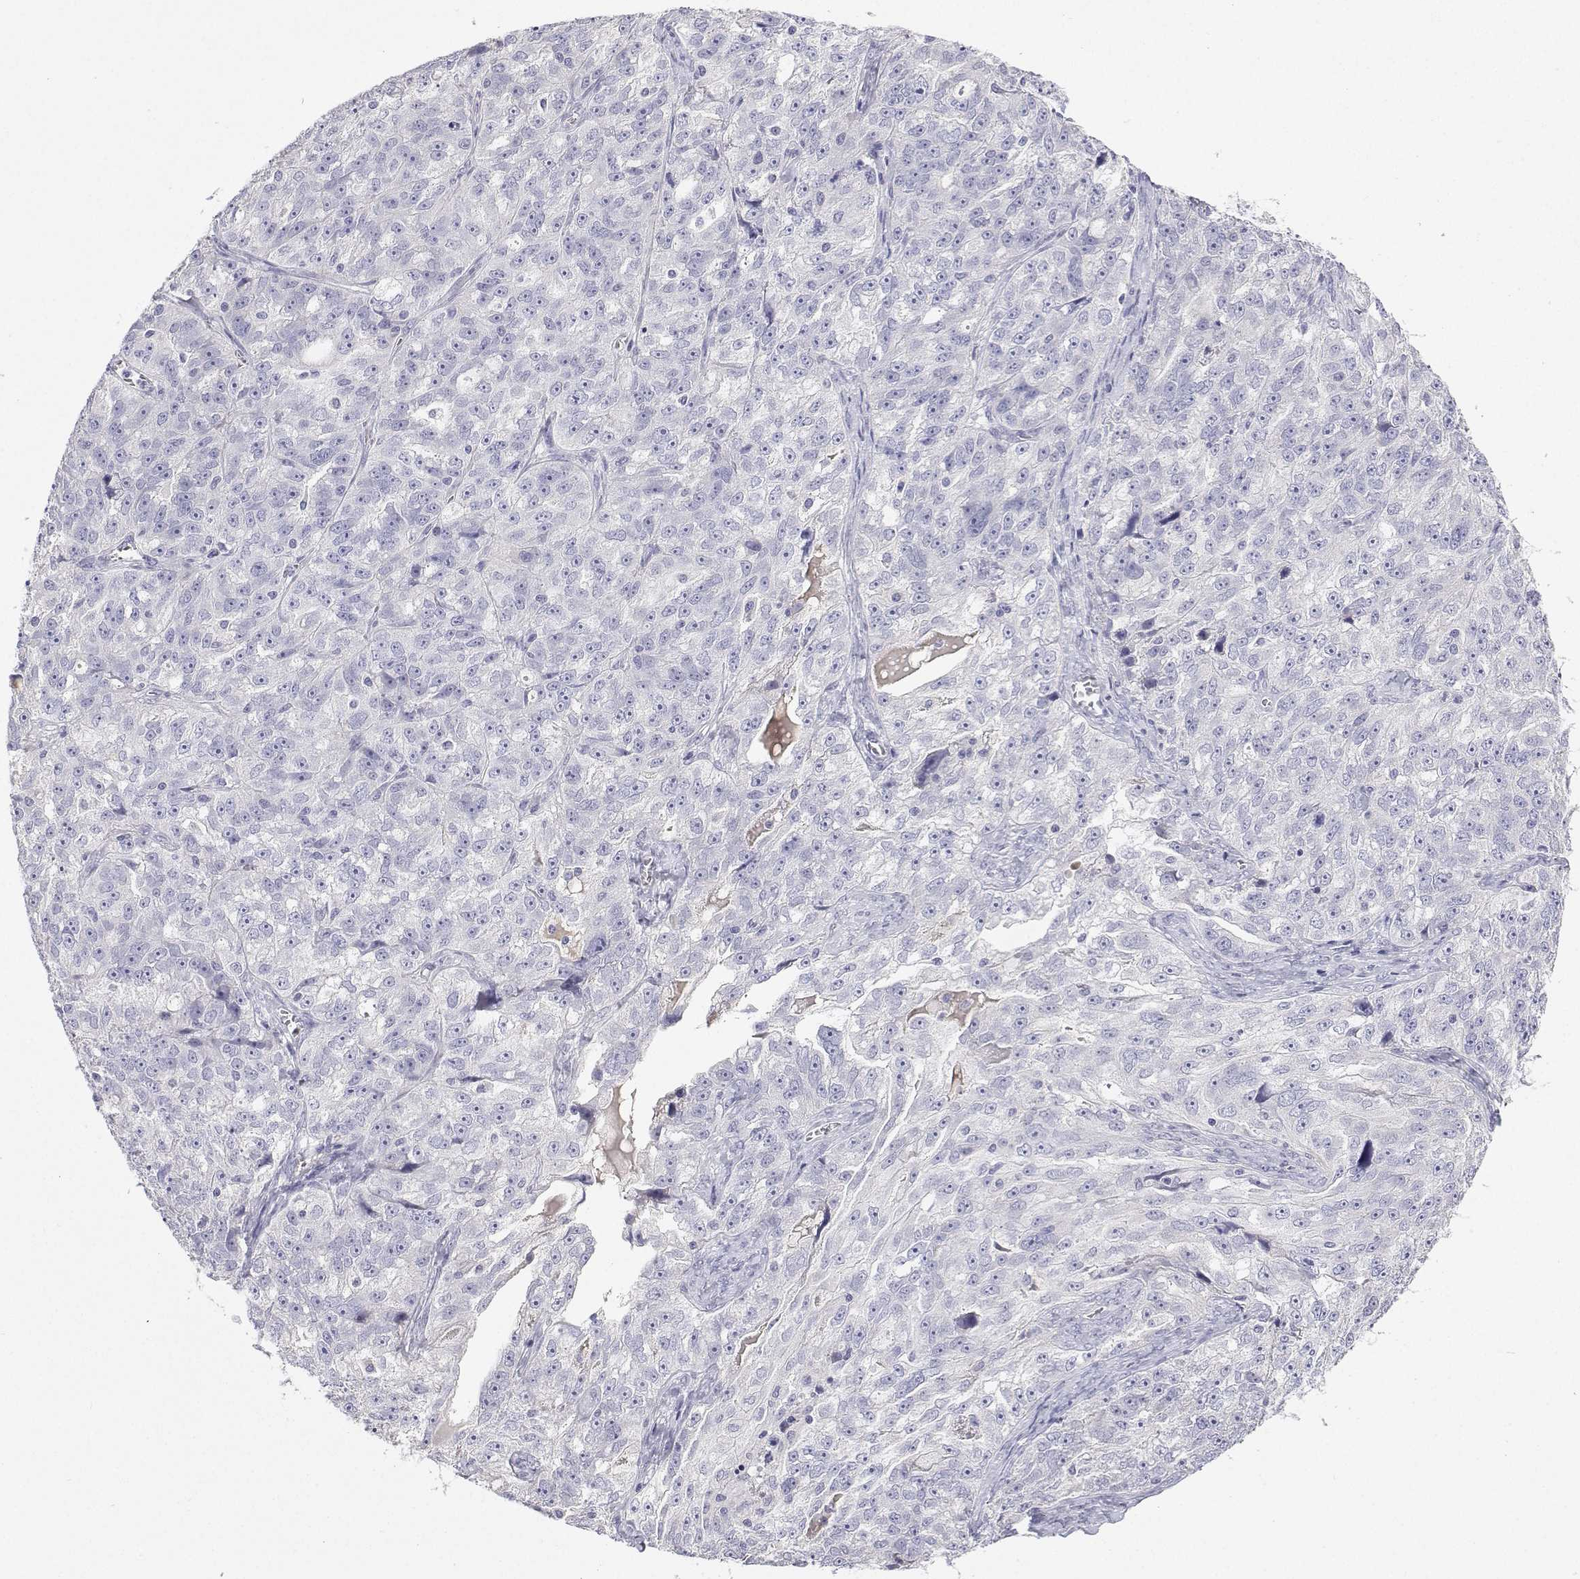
{"staining": {"intensity": "negative", "quantity": "none", "location": "none"}, "tissue": "ovarian cancer", "cell_type": "Tumor cells", "image_type": "cancer", "snomed": [{"axis": "morphology", "description": "Cystadenocarcinoma, serous, NOS"}, {"axis": "topography", "description": "Ovary"}], "caption": "Human ovarian serous cystadenocarcinoma stained for a protein using immunohistochemistry (IHC) exhibits no positivity in tumor cells.", "gene": "ANKRD65", "patient": {"sex": "female", "age": 51}}